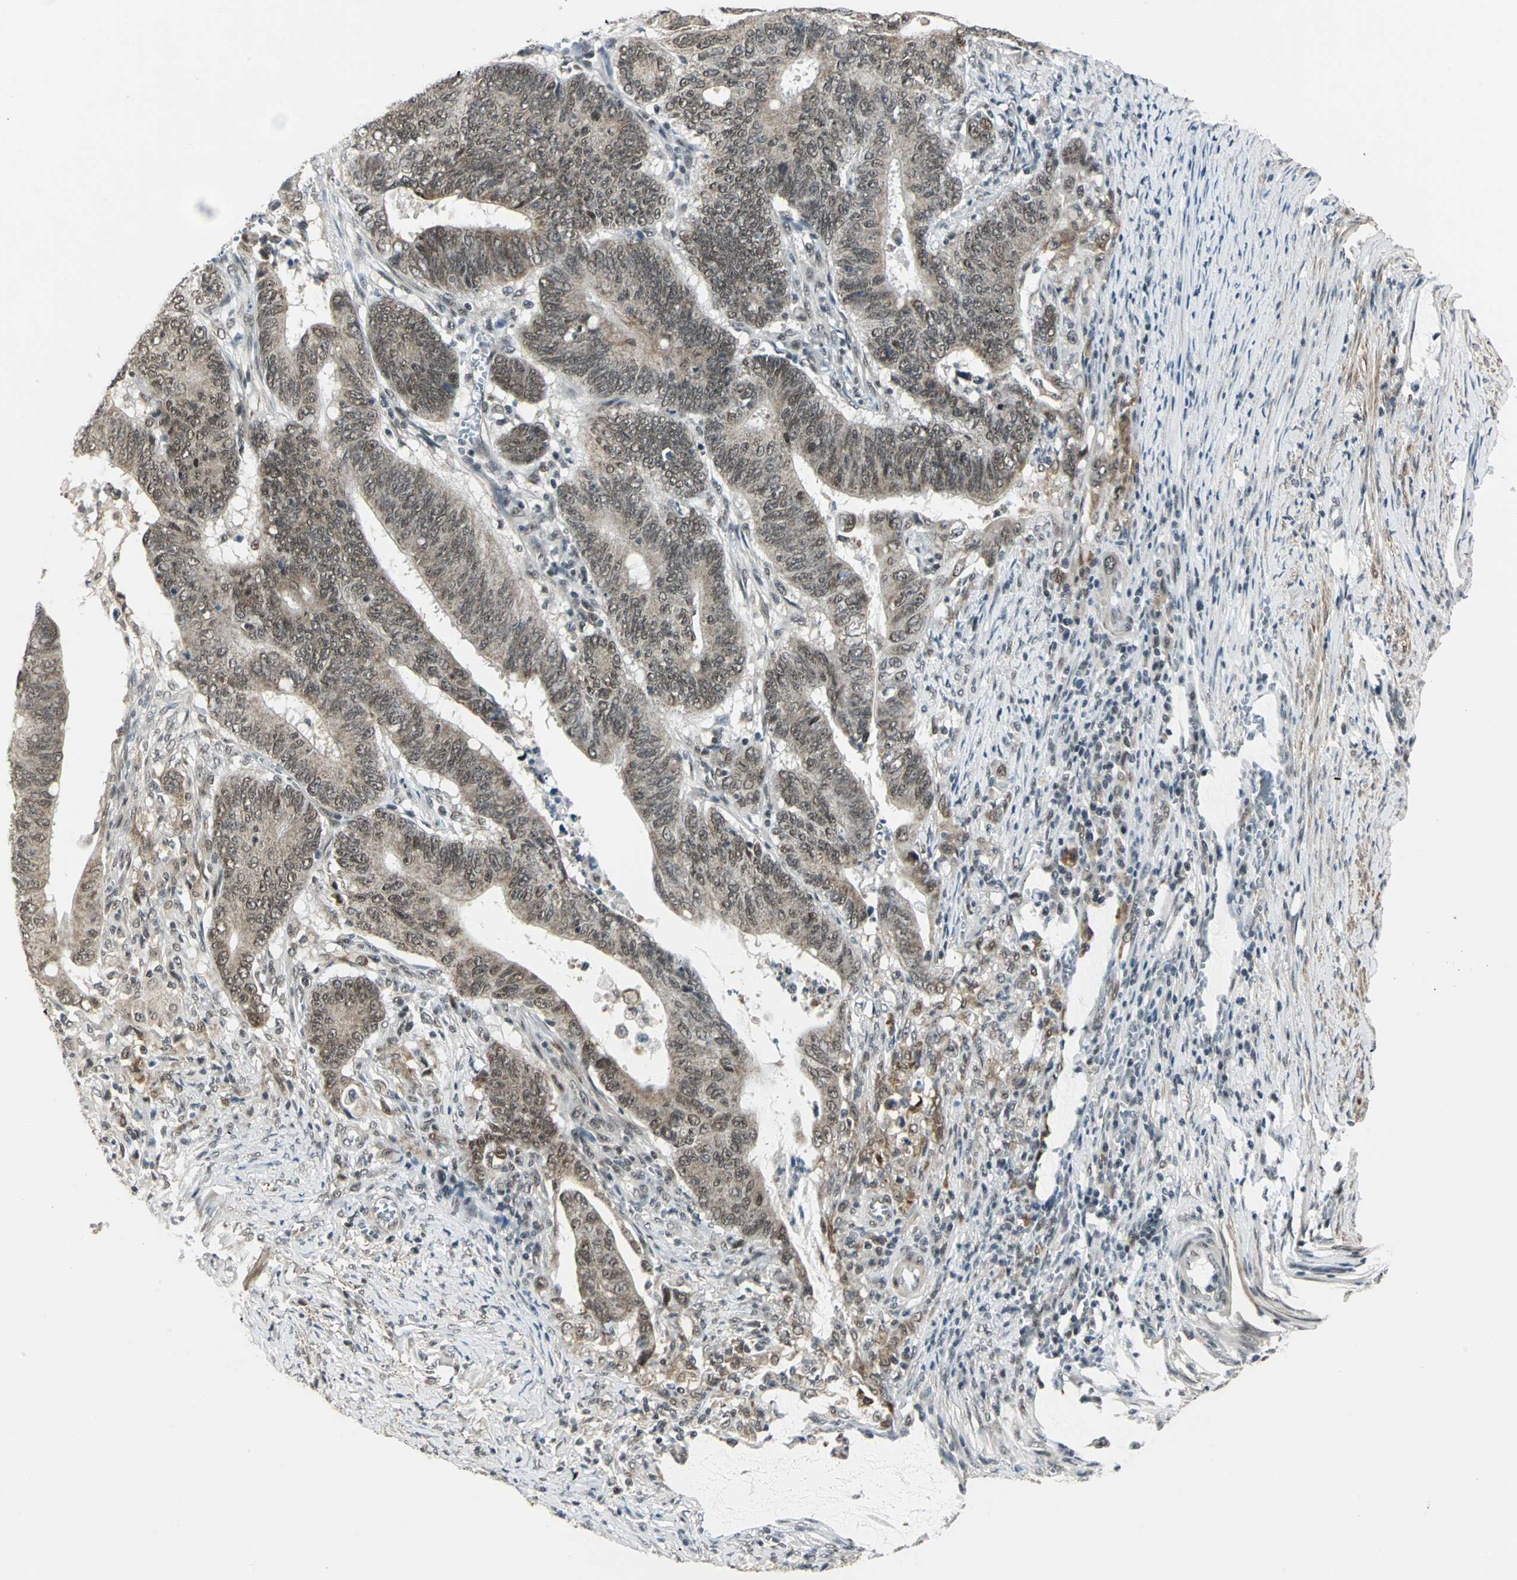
{"staining": {"intensity": "moderate", "quantity": ">75%", "location": "cytoplasmic/membranous,nuclear"}, "tissue": "colorectal cancer", "cell_type": "Tumor cells", "image_type": "cancer", "snomed": [{"axis": "morphology", "description": "Adenocarcinoma, NOS"}, {"axis": "topography", "description": "Colon"}], "caption": "Adenocarcinoma (colorectal) stained with DAB (3,3'-diaminobenzidine) IHC exhibits medium levels of moderate cytoplasmic/membranous and nuclear staining in about >75% of tumor cells.", "gene": "MTA1", "patient": {"sex": "male", "age": 45}}